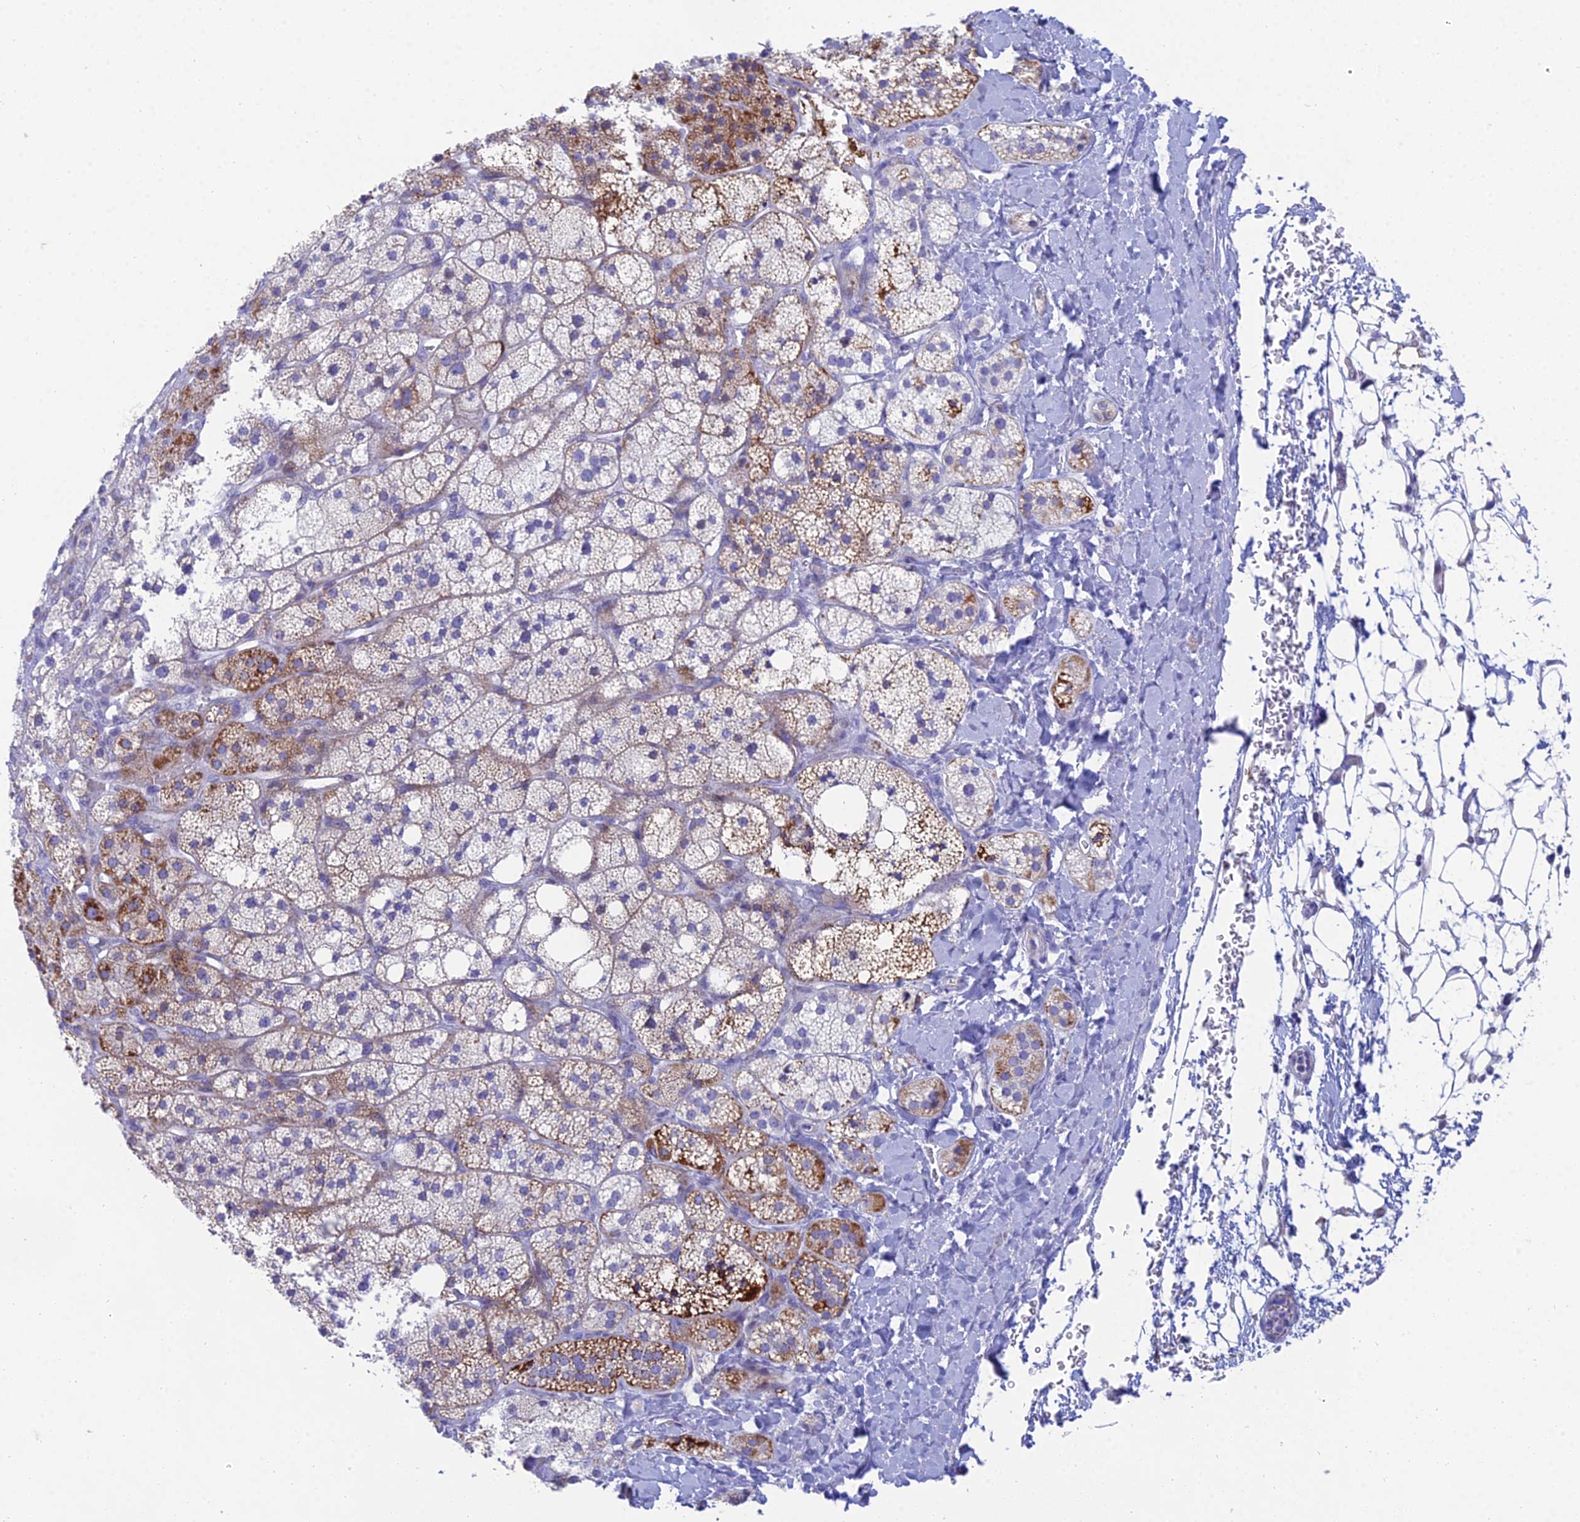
{"staining": {"intensity": "strong", "quantity": "<25%", "location": "cytoplasmic/membranous"}, "tissue": "adrenal gland", "cell_type": "Glandular cells", "image_type": "normal", "snomed": [{"axis": "morphology", "description": "Normal tissue, NOS"}, {"axis": "topography", "description": "Adrenal gland"}], "caption": "Brown immunohistochemical staining in normal adrenal gland exhibits strong cytoplasmic/membranous staining in approximately <25% of glandular cells.", "gene": "PRR13", "patient": {"sex": "male", "age": 61}}